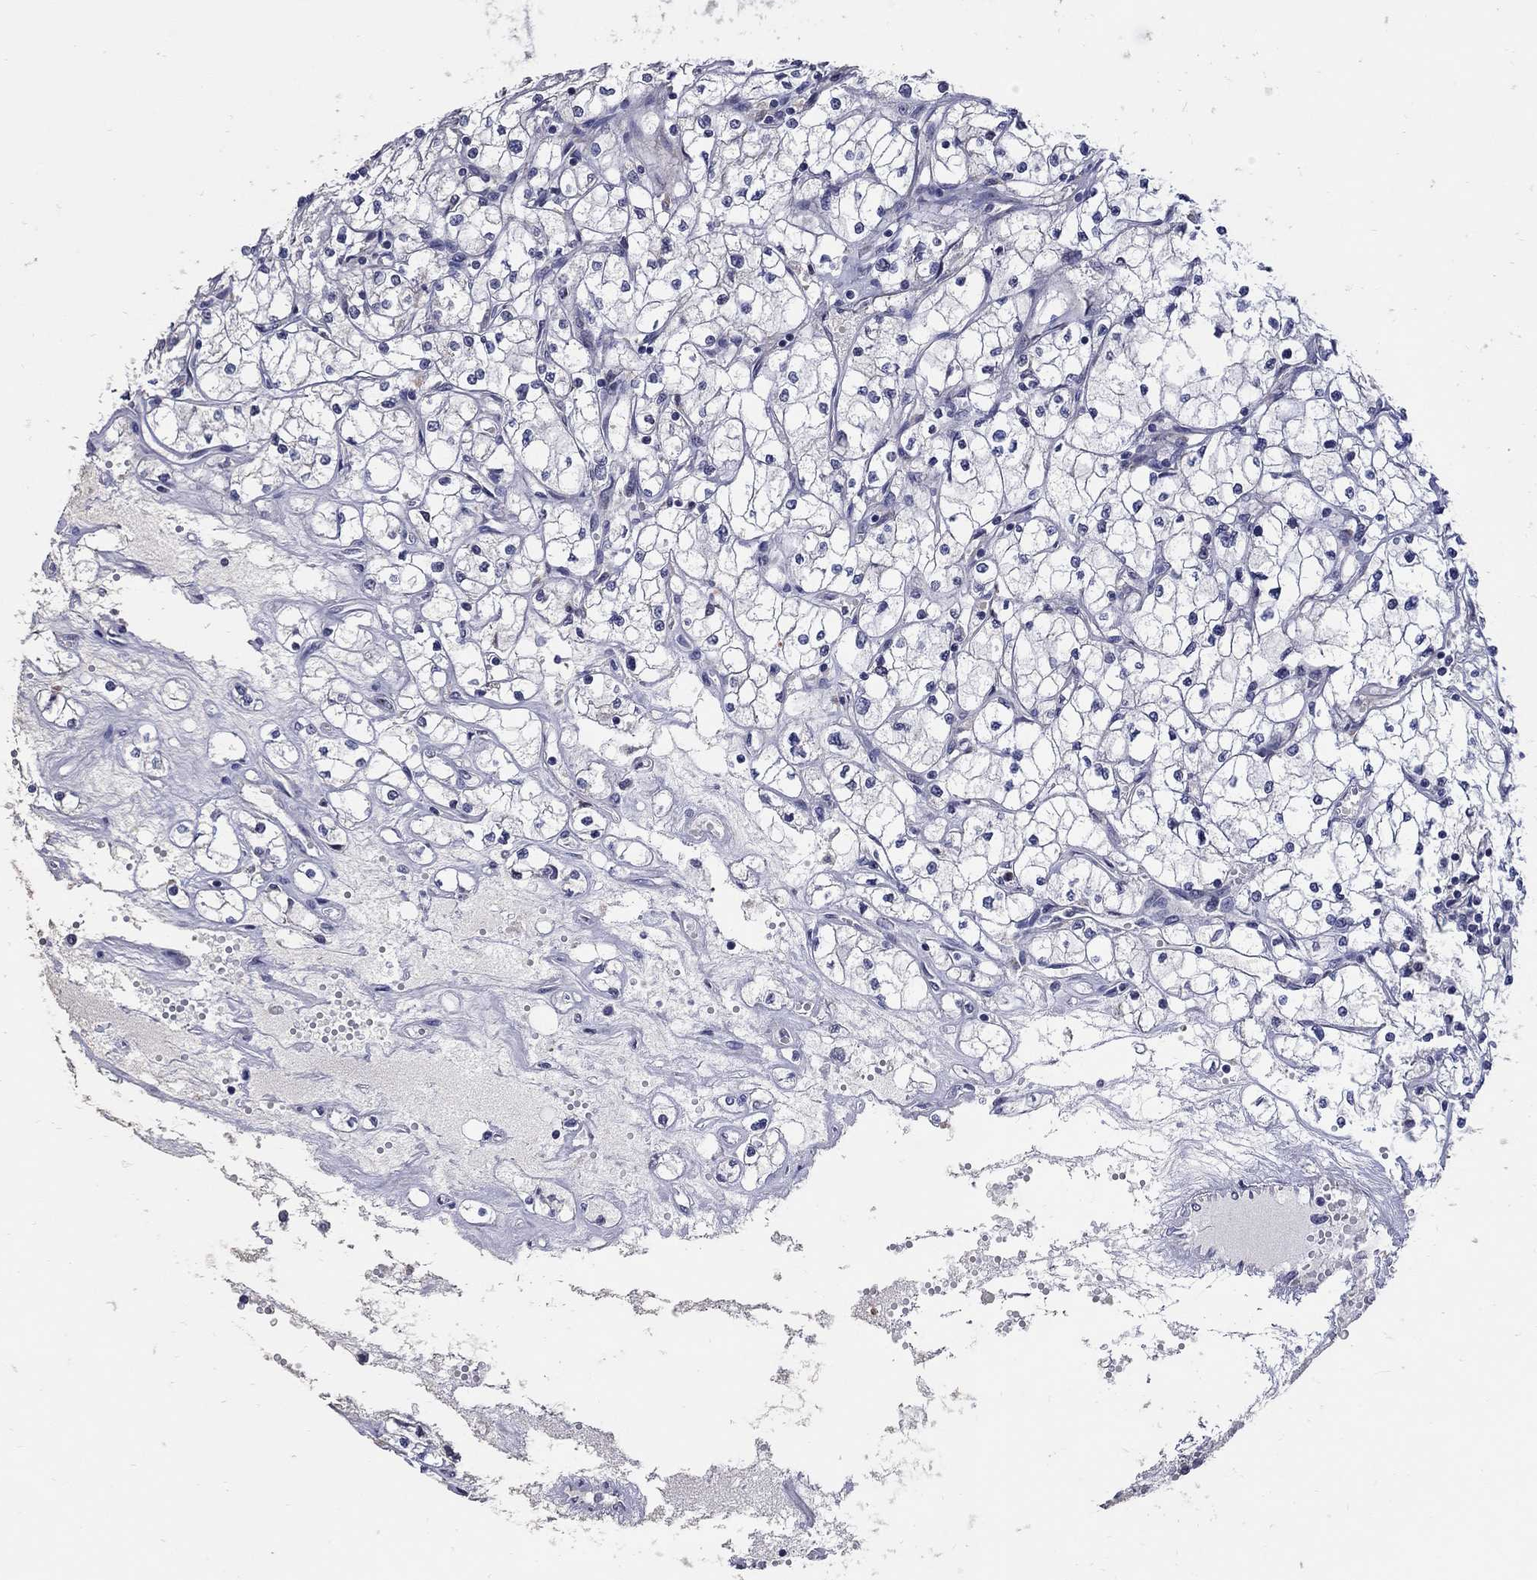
{"staining": {"intensity": "negative", "quantity": "none", "location": "none"}, "tissue": "renal cancer", "cell_type": "Tumor cells", "image_type": "cancer", "snomed": [{"axis": "morphology", "description": "Adenocarcinoma, NOS"}, {"axis": "topography", "description": "Kidney"}], "caption": "IHC of renal cancer (adenocarcinoma) displays no expression in tumor cells. (Immunohistochemistry (ihc), brightfield microscopy, high magnification).", "gene": "CETN1", "patient": {"sex": "male", "age": 67}}